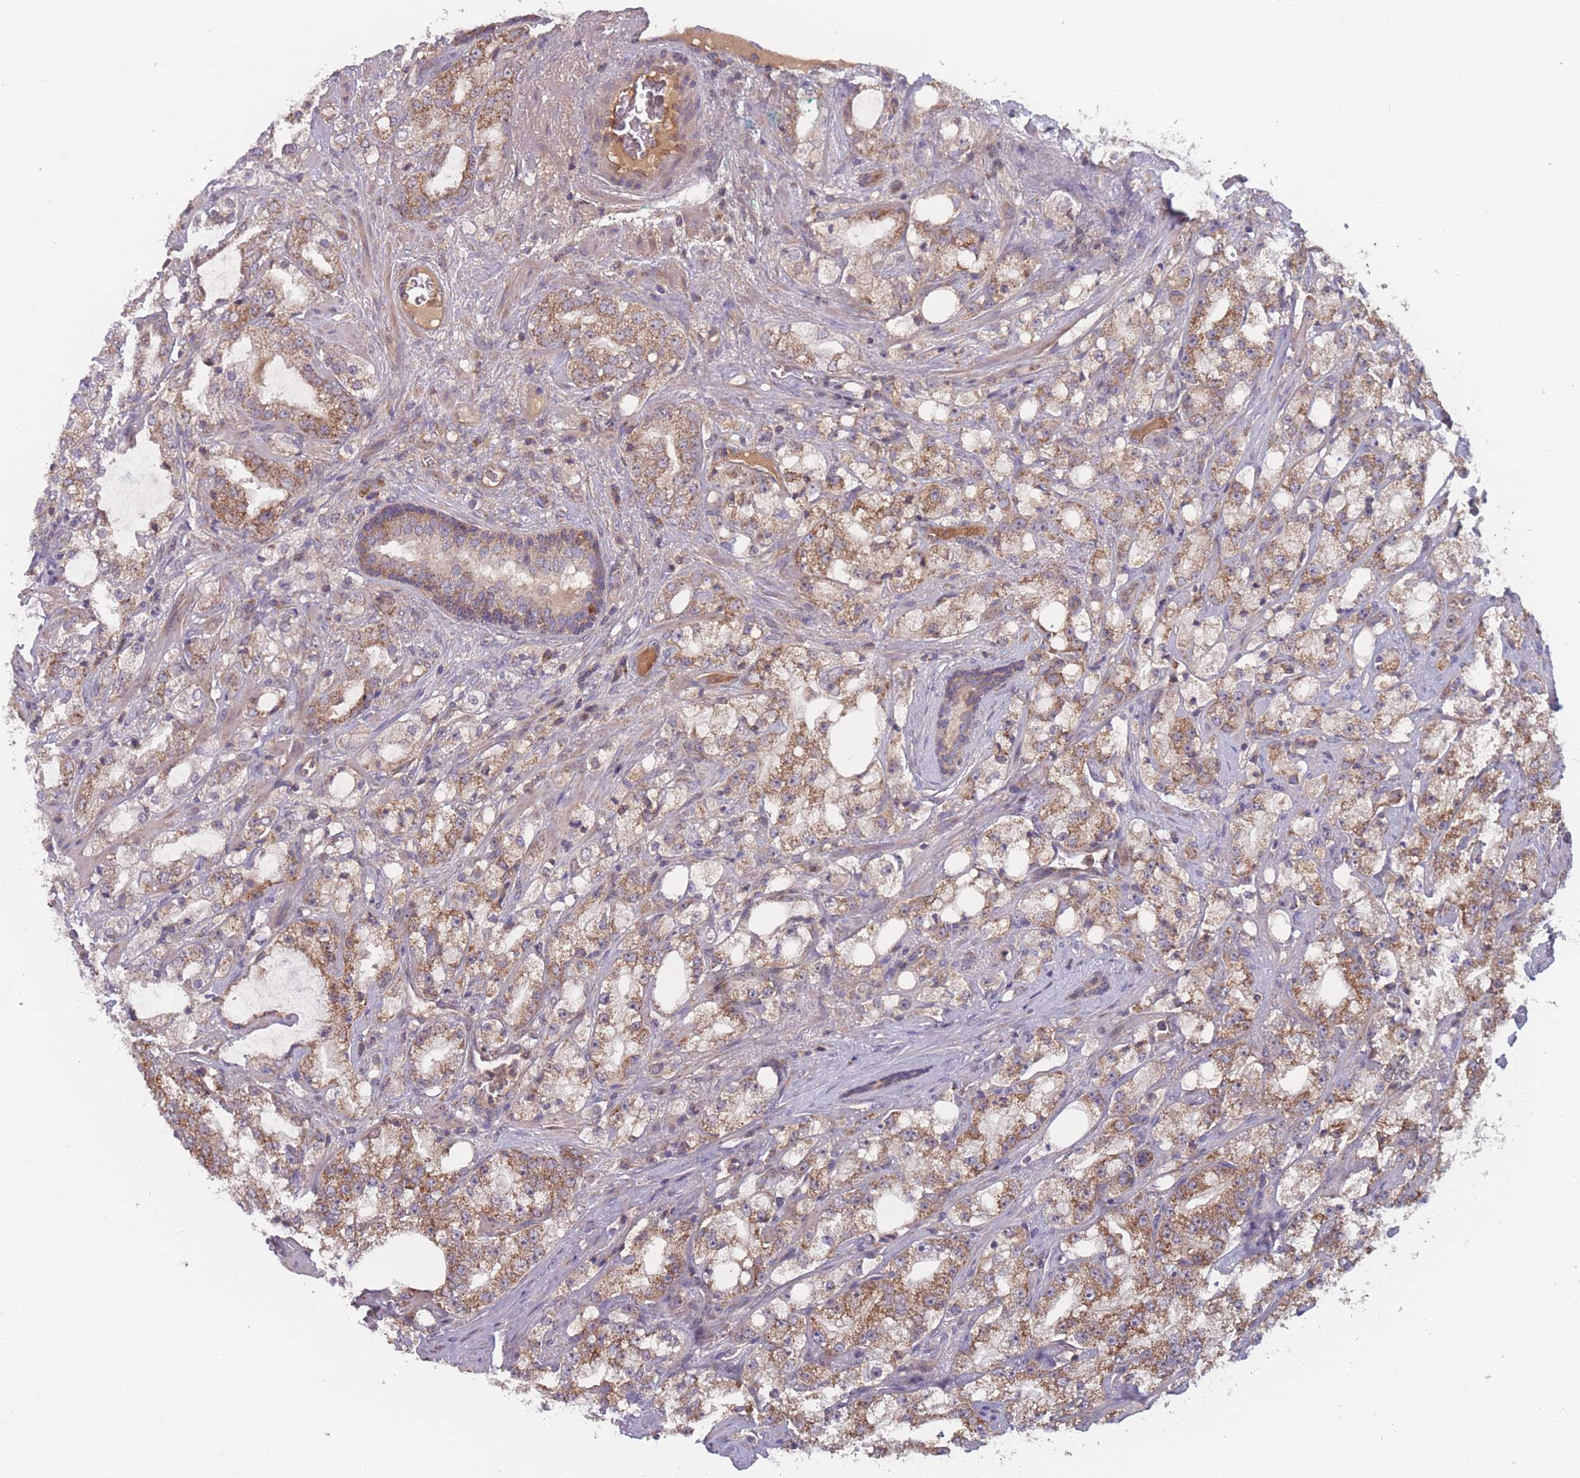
{"staining": {"intensity": "moderate", "quantity": ">75%", "location": "cytoplasmic/membranous"}, "tissue": "prostate cancer", "cell_type": "Tumor cells", "image_type": "cancer", "snomed": [{"axis": "morphology", "description": "Adenocarcinoma, High grade"}, {"axis": "topography", "description": "Prostate"}], "caption": "Immunohistochemical staining of high-grade adenocarcinoma (prostate) exhibits medium levels of moderate cytoplasmic/membranous staining in about >75% of tumor cells. Nuclei are stained in blue.", "gene": "ATP5MG", "patient": {"sex": "male", "age": 64}}